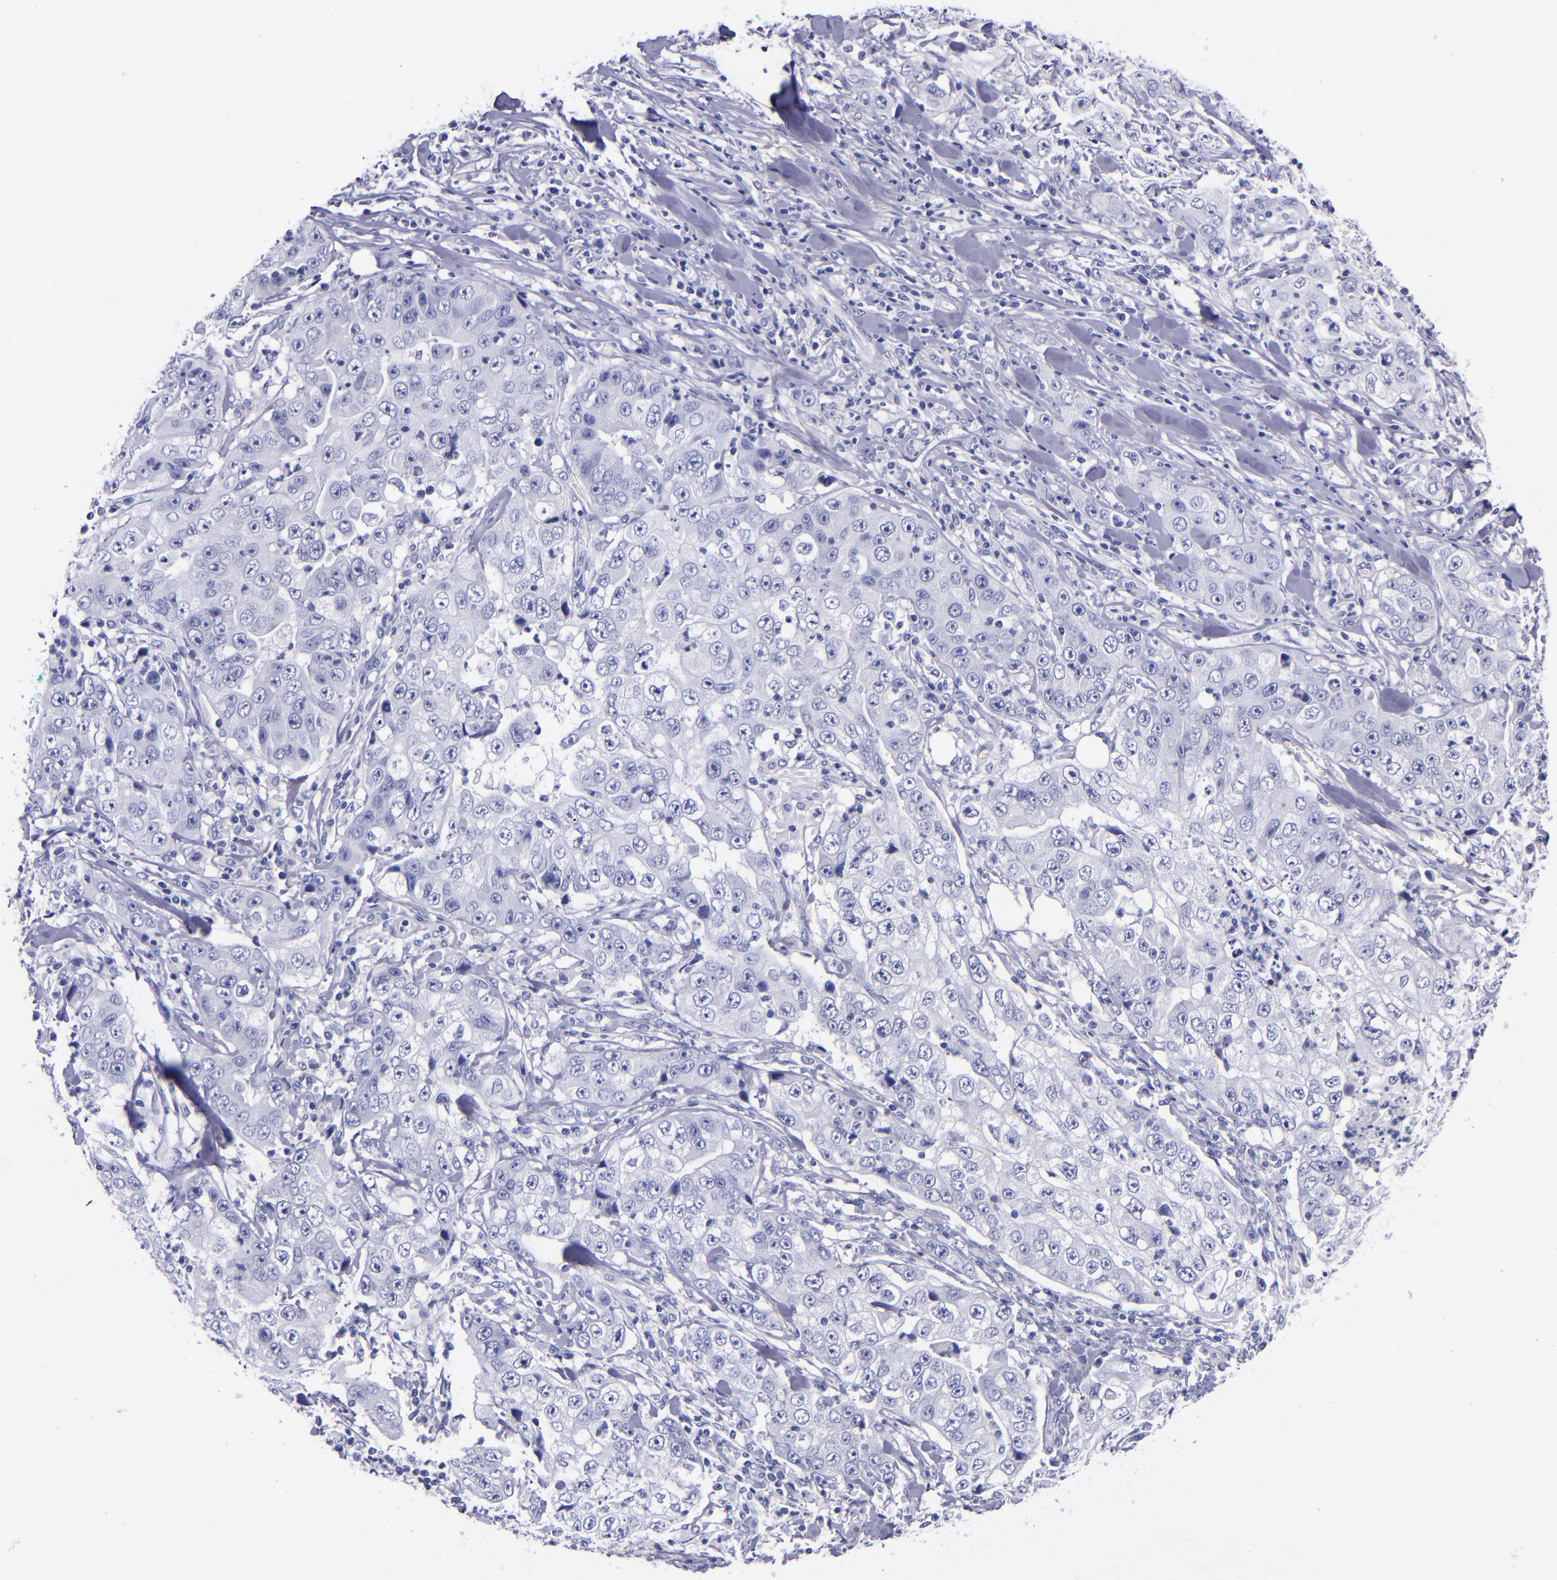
{"staining": {"intensity": "negative", "quantity": "none", "location": "none"}, "tissue": "lung cancer", "cell_type": "Tumor cells", "image_type": "cancer", "snomed": [{"axis": "morphology", "description": "Squamous cell carcinoma, NOS"}, {"axis": "topography", "description": "Lung"}], "caption": "Tumor cells show no significant positivity in lung cancer. Nuclei are stained in blue.", "gene": "SV2A", "patient": {"sex": "male", "age": 64}}